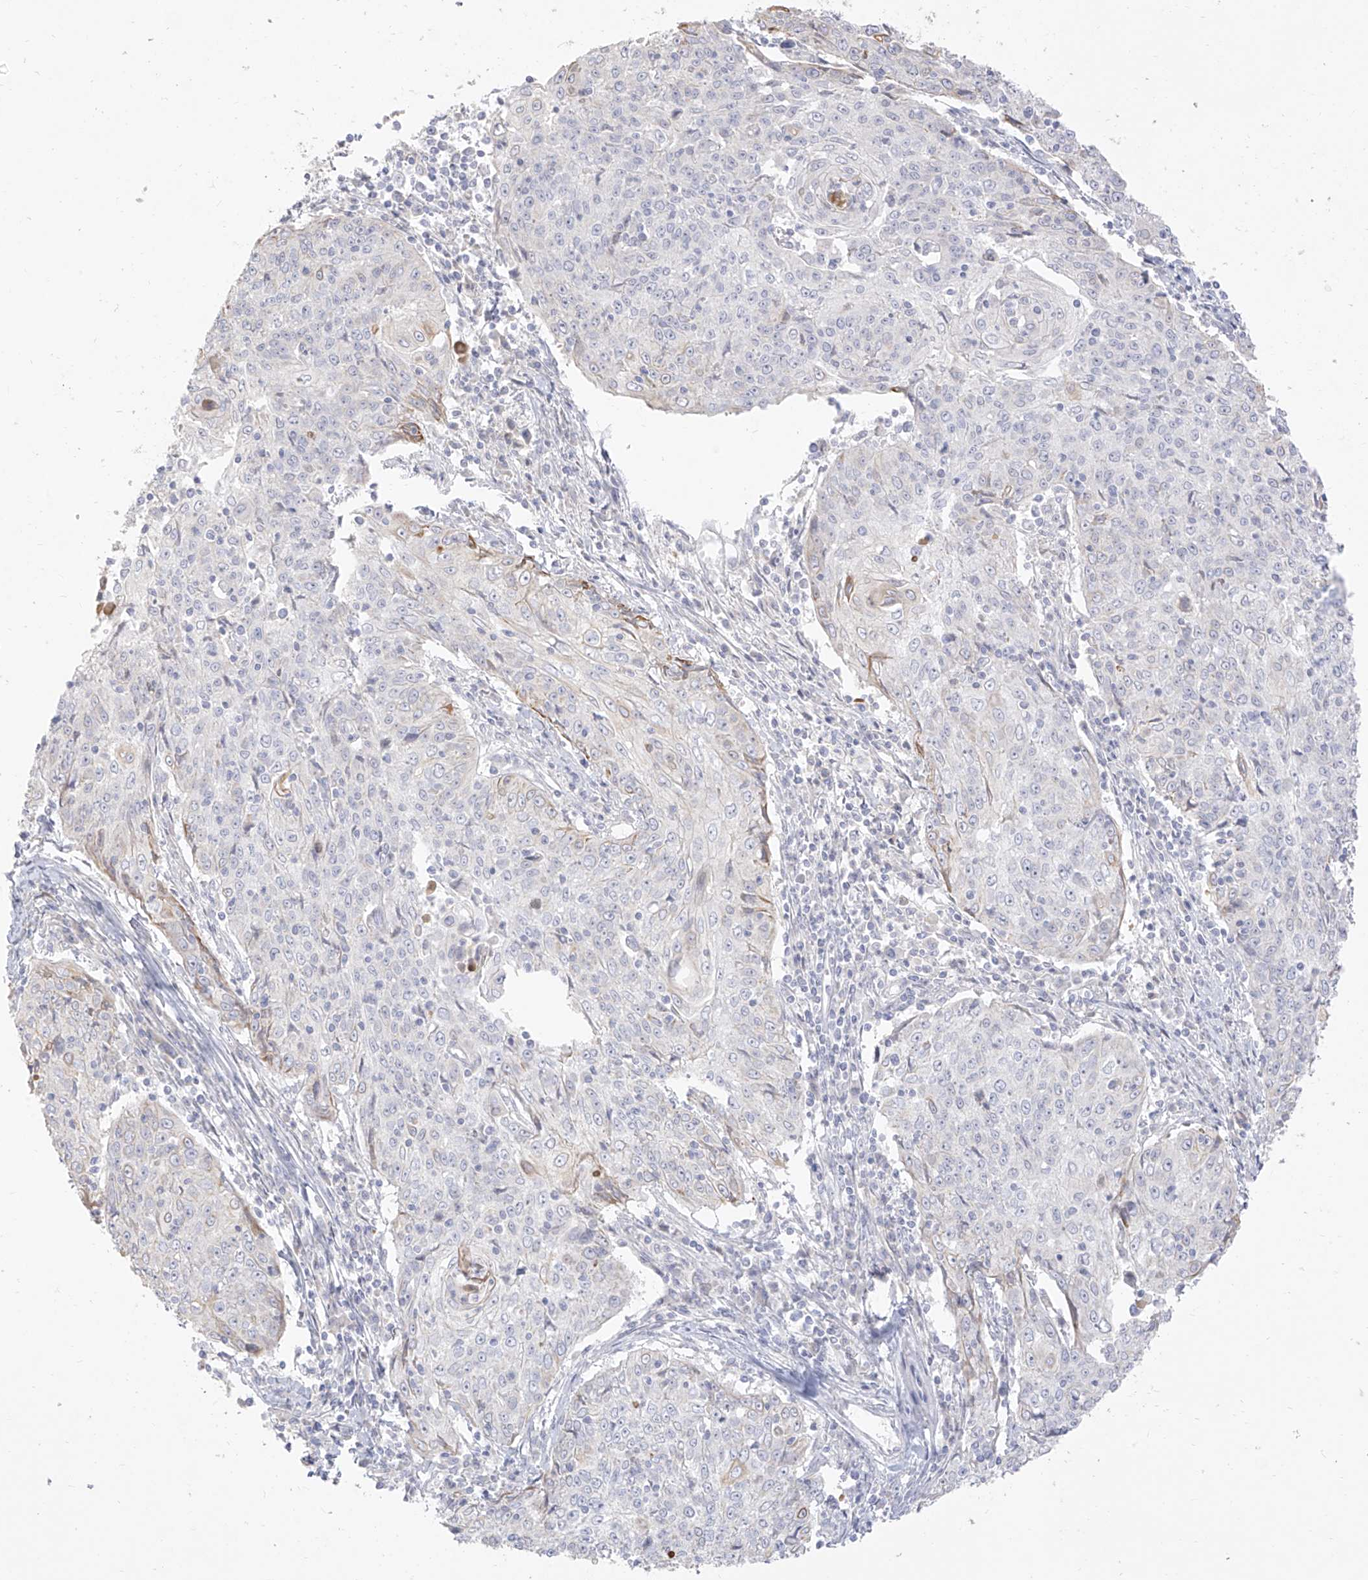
{"staining": {"intensity": "moderate", "quantity": "<25%", "location": "cytoplasmic/membranous"}, "tissue": "cervical cancer", "cell_type": "Tumor cells", "image_type": "cancer", "snomed": [{"axis": "morphology", "description": "Squamous cell carcinoma, NOS"}, {"axis": "topography", "description": "Cervix"}], "caption": "Cervical cancer (squamous cell carcinoma) stained for a protein reveals moderate cytoplasmic/membranous positivity in tumor cells.", "gene": "ARHGEF40", "patient": {"sex": "female", "age": 48}}